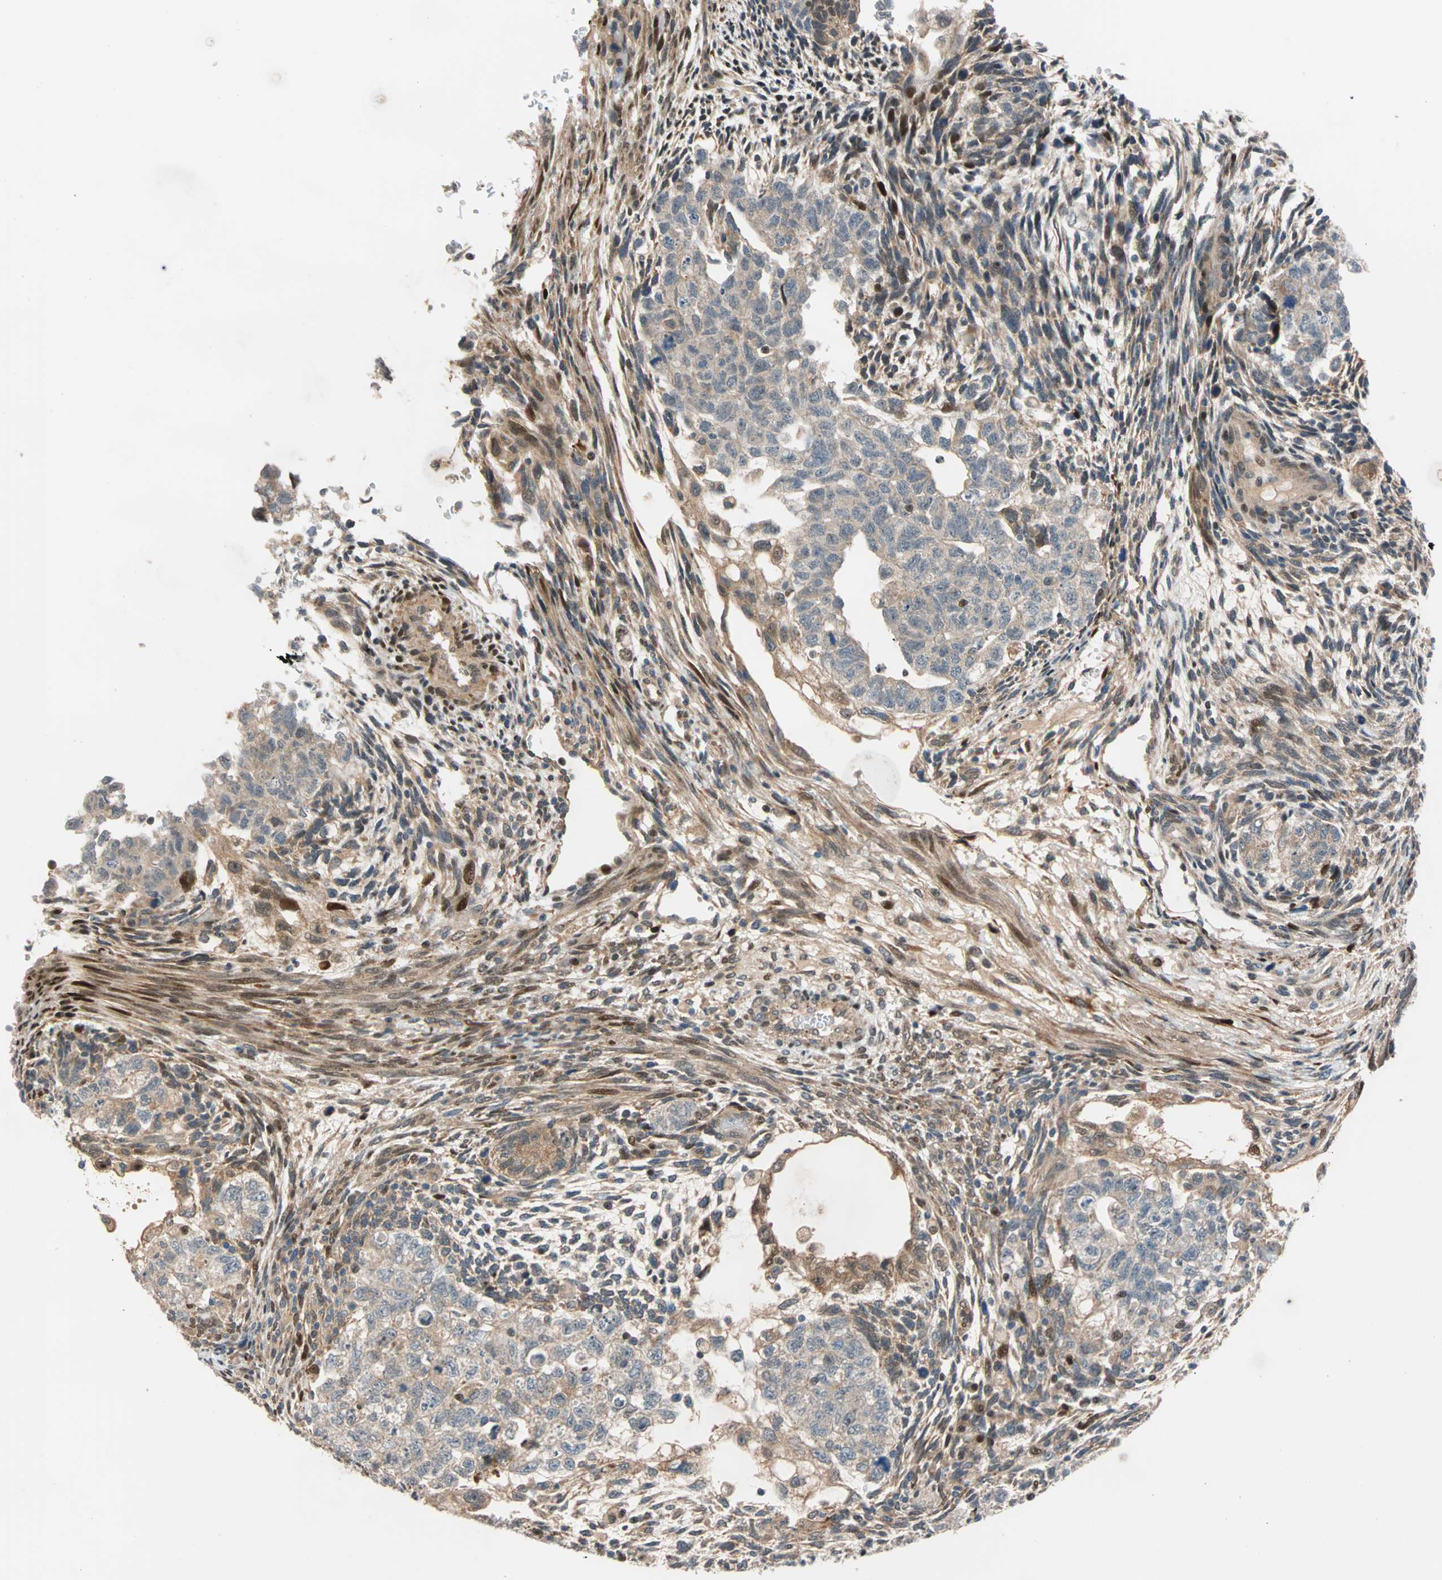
{"staining": {"intensity": "weak", "quantity": ">75%", "location": "cytoplasmic/membranous"}, "tissue": "testis cancer", "cell_type": "Tumor cells", "image_type": "cancer", "snomed": [{"axis": "morphology", "description": "Normal tissue, NOS"}, {"axis": "morphology", "description": "Carcinoma, Embryonal, NOS"}, {"axis": "topography", "description": "Testis"}], "caption": "Weak cytoplasmic/membranous staining for a protein is identified in approximately >75% of tumor cells of testis cancer using immunohistochemistry.", "gene": "HECW1", "patient": {"sex": "male", "age": 36}}